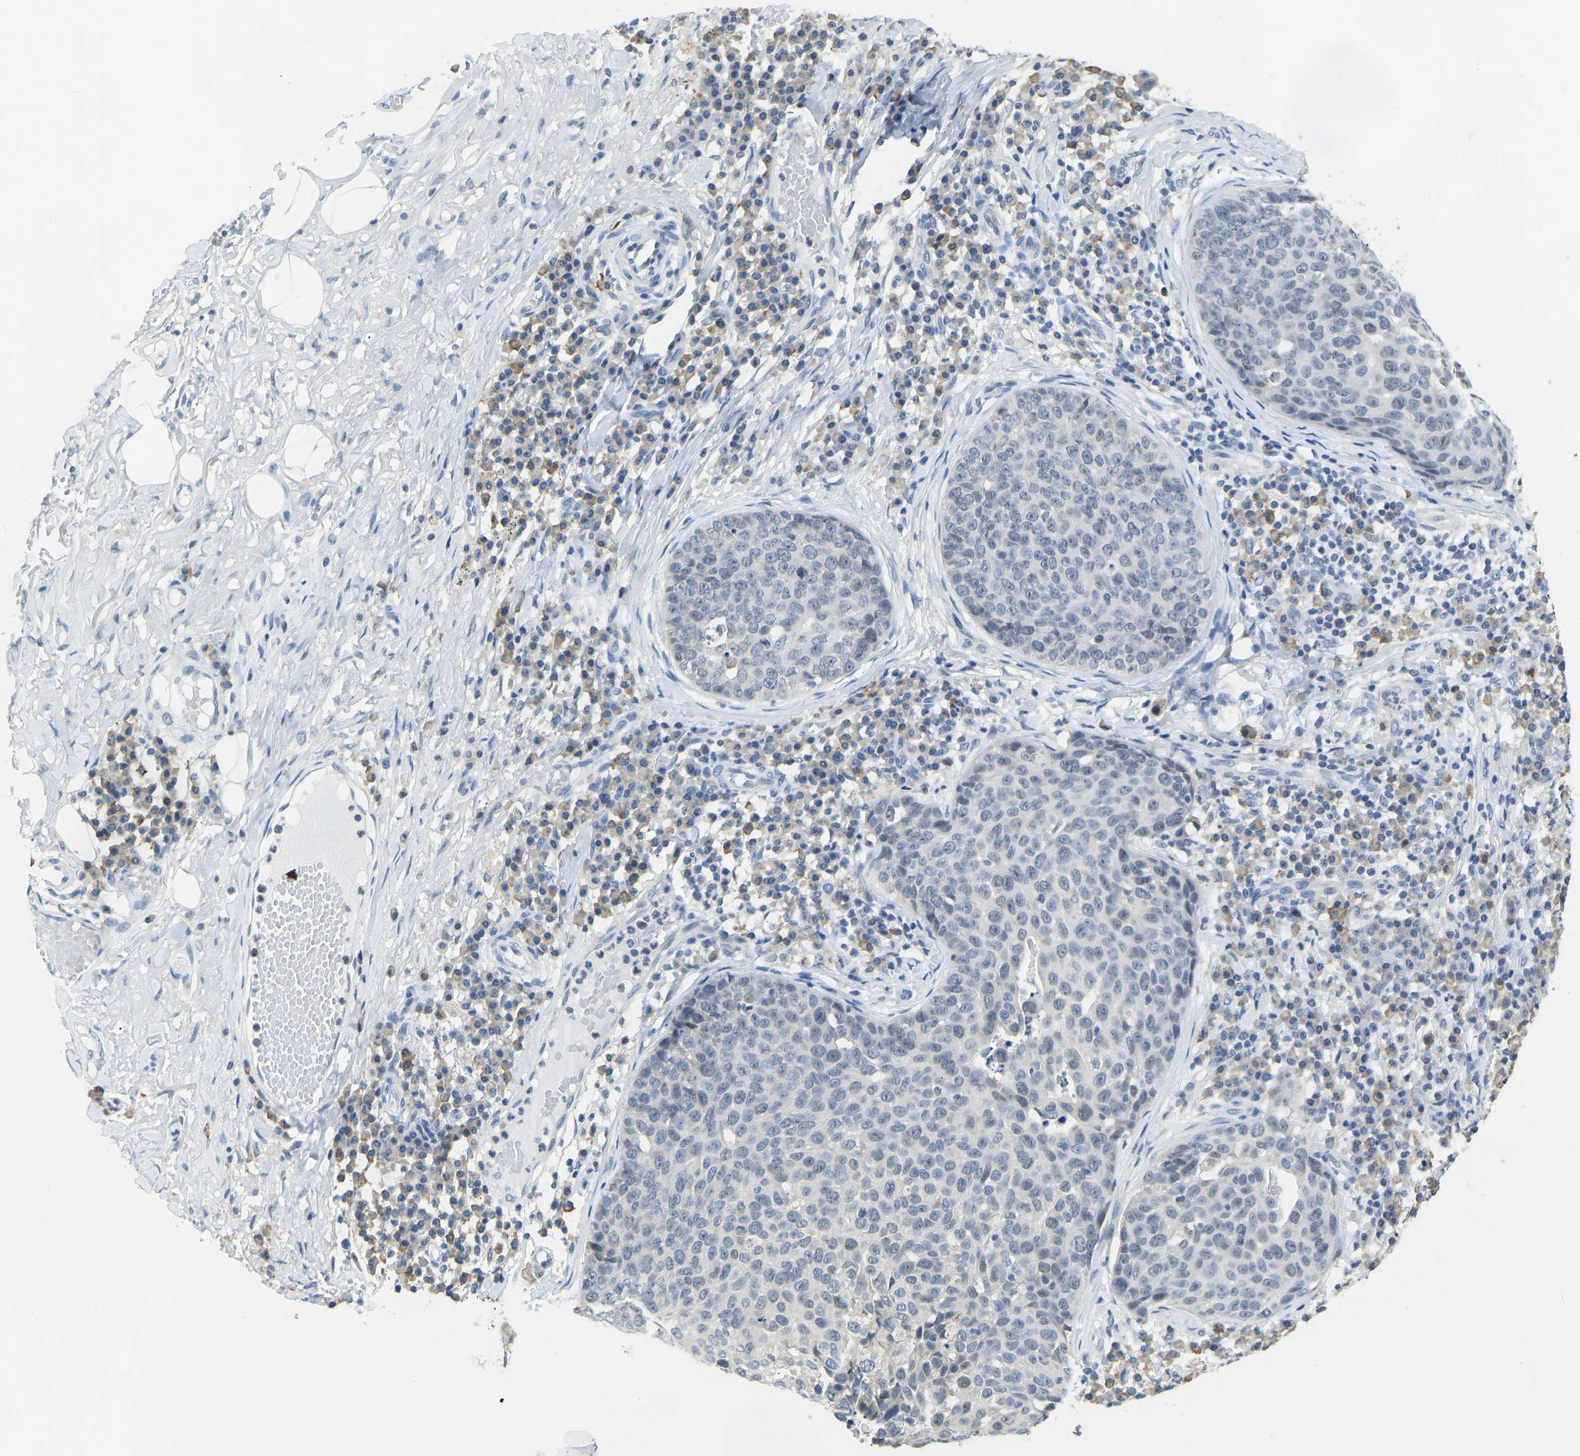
{"staining": {"intensity": "negative", "quantity": "none", "location": "none"}, "tissue": "skin cancer", "cell_type": "Tumor cells", "image_type": "cancer", "snomed": [{"axis": "morphology", "description": "Squamous cell carcinoma in situ, NOS"}, {"axis": "morphology", "description": "Squamous cell carcinoma, NOS"}, {"axis": "topography", "description": "Skin"}], "caption": "IHC image of neoplastic tissue: human squamous cell carcinoma in situ (skin) stained with DAB (3,3'-diaminobenzidine) displays no significant protein staining in tumor cells.", "gene": "VRK1", "patient": {"sex": "male", "age": 93}}